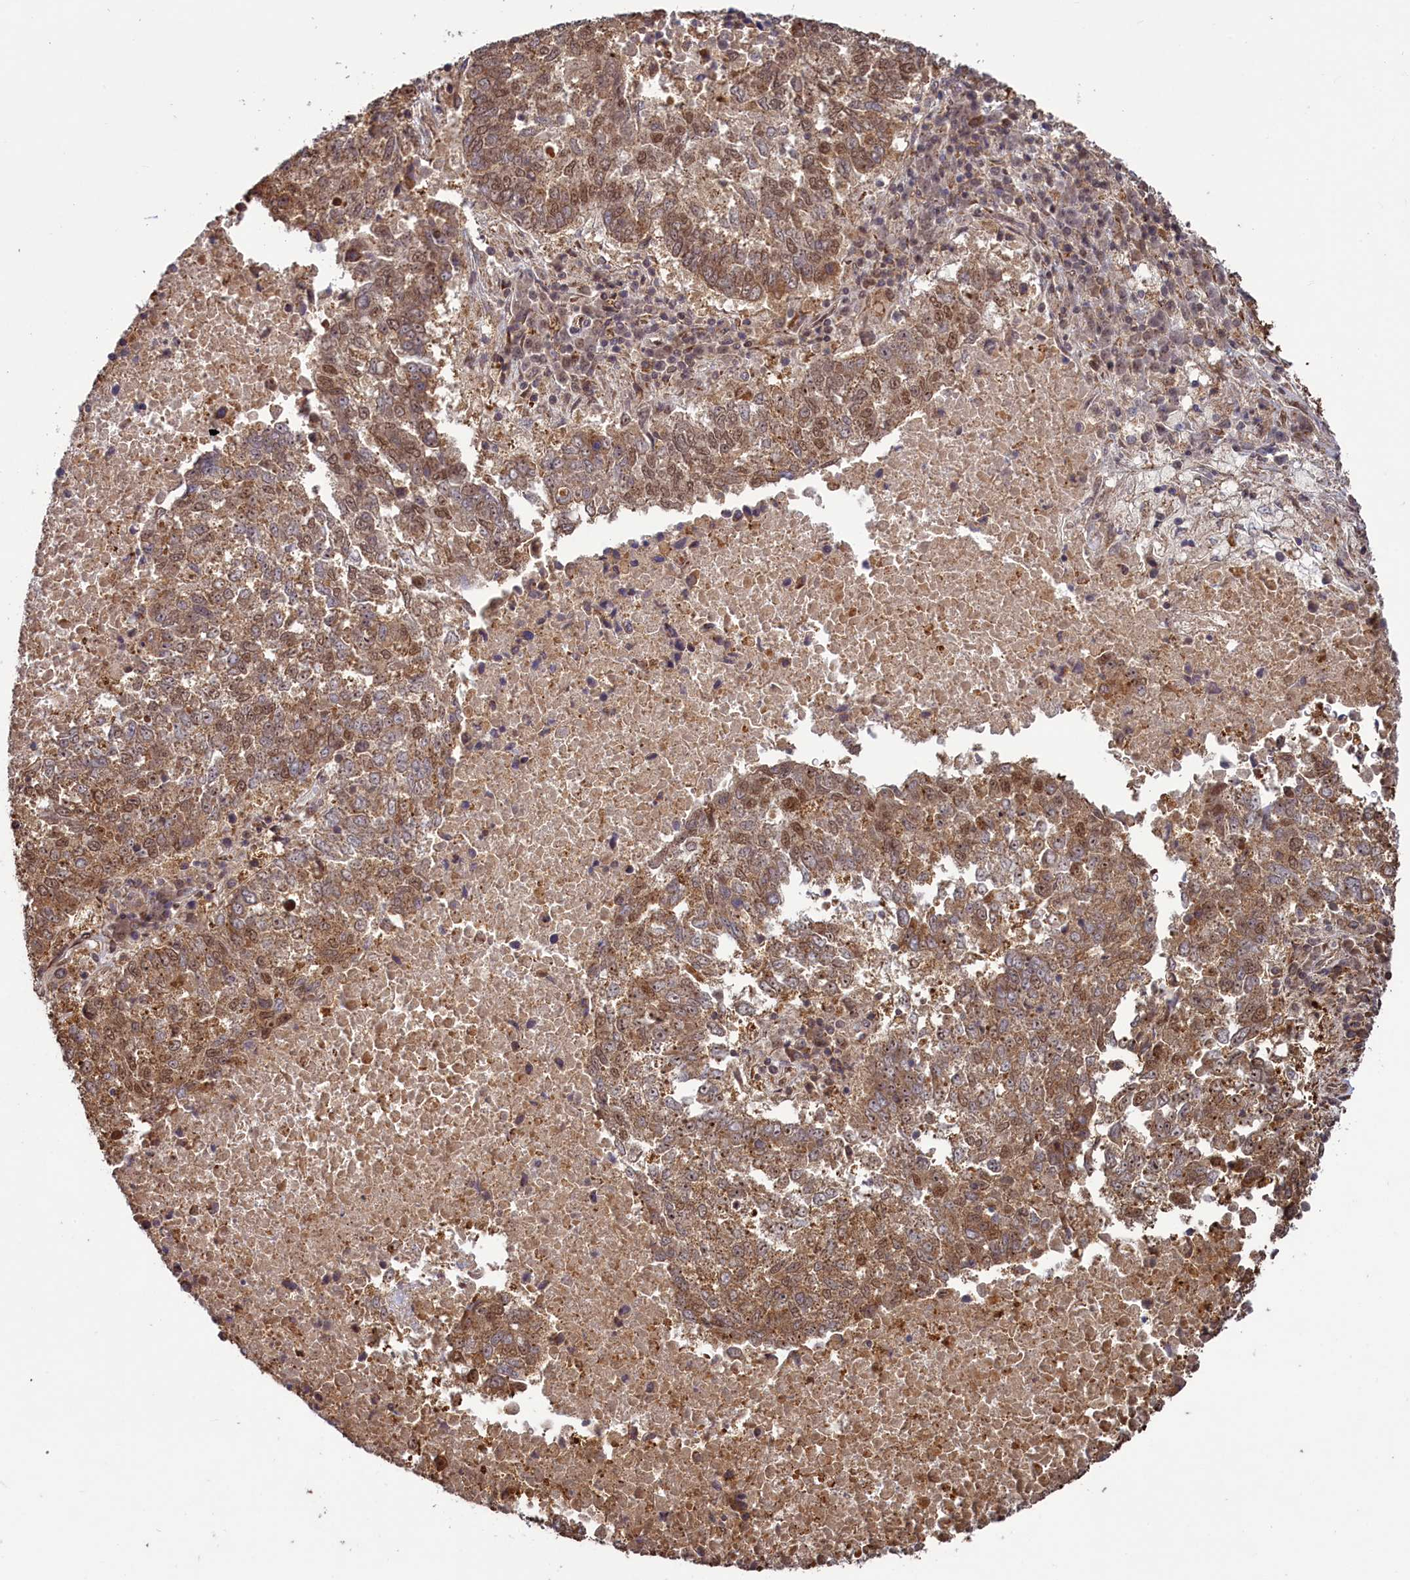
{"staining": {"intensity": "moderate", "quantity": ">75%", "location": "cytoplasmic/membranous,nuclear"}, "tissue": "lung cancer", "cell_type": "Tumor cells", "image_type": "cancer", "snomed": [{"axis": "morphology", "description": "Squamous cell carcinoma, NOS"}, {"axis": "topography", "description": "Lung"}], "caption": "The photomicrograph displays a brown stain indicating the presence of a protein in the cytoplasmic/membranous and nuclear of tumor cells in squamous cell carcinoma (lung).", "gene": "NAE1", "patient": {"sex": "male", "age": 73}}